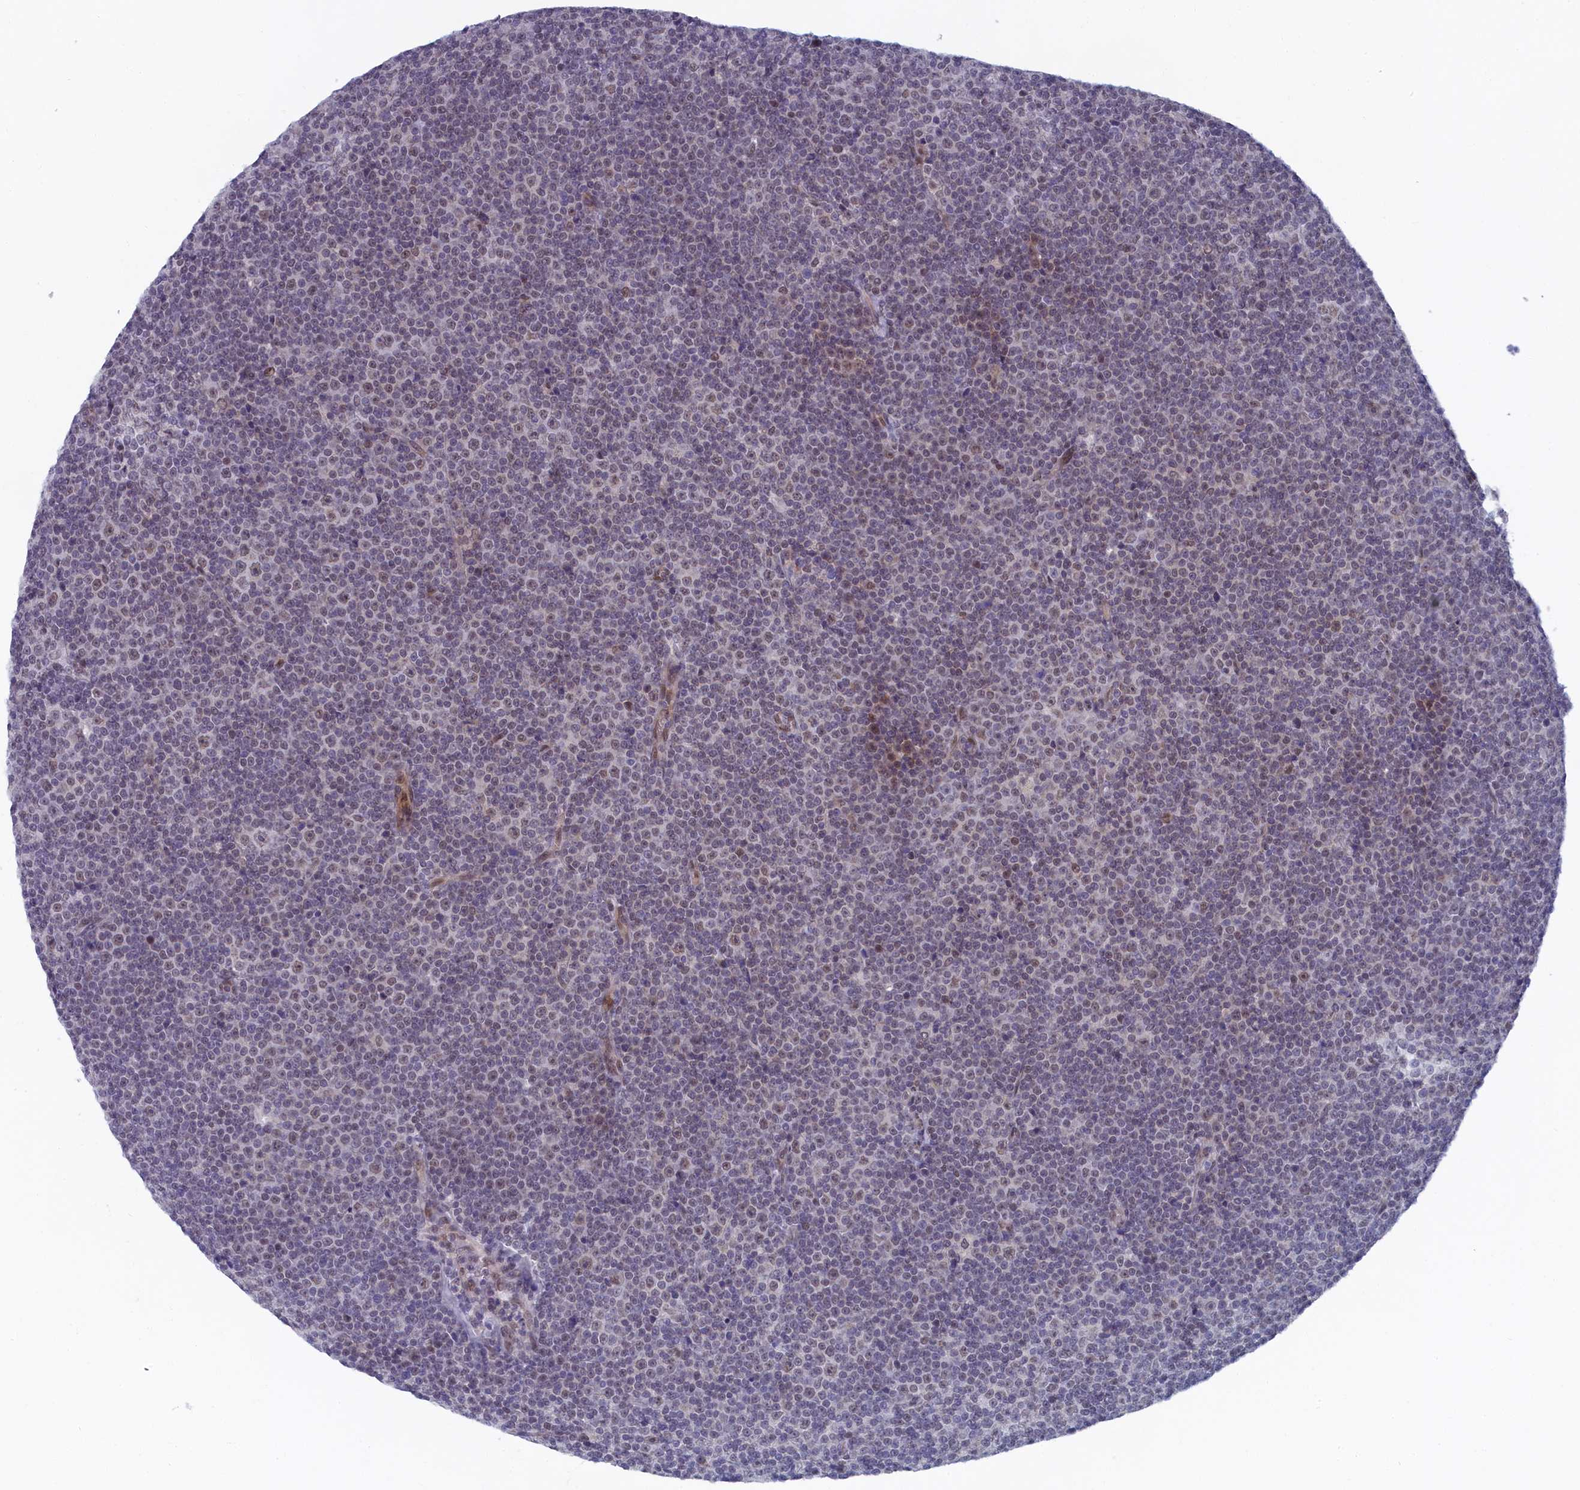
{"staining": {"intensity": "negative", "quantity": "none", "location": "none"}, "tissue": "lymphoma", "cell_type": "Tumor cells", "image_type": "cancer", "snomed": [{"axis": "morphology", "description": "Malignant lymphoma, non-Hodgkin's type, Low grade"}, {"axis": "topography", "description": "Lymph node"}], "caption": "A photomicrograph of lymphoma stained for a protein demonstrates no brown staining in tumor cells.", "gene": "DNAJC17", "patient": {"sex": "female", "age": 67}}